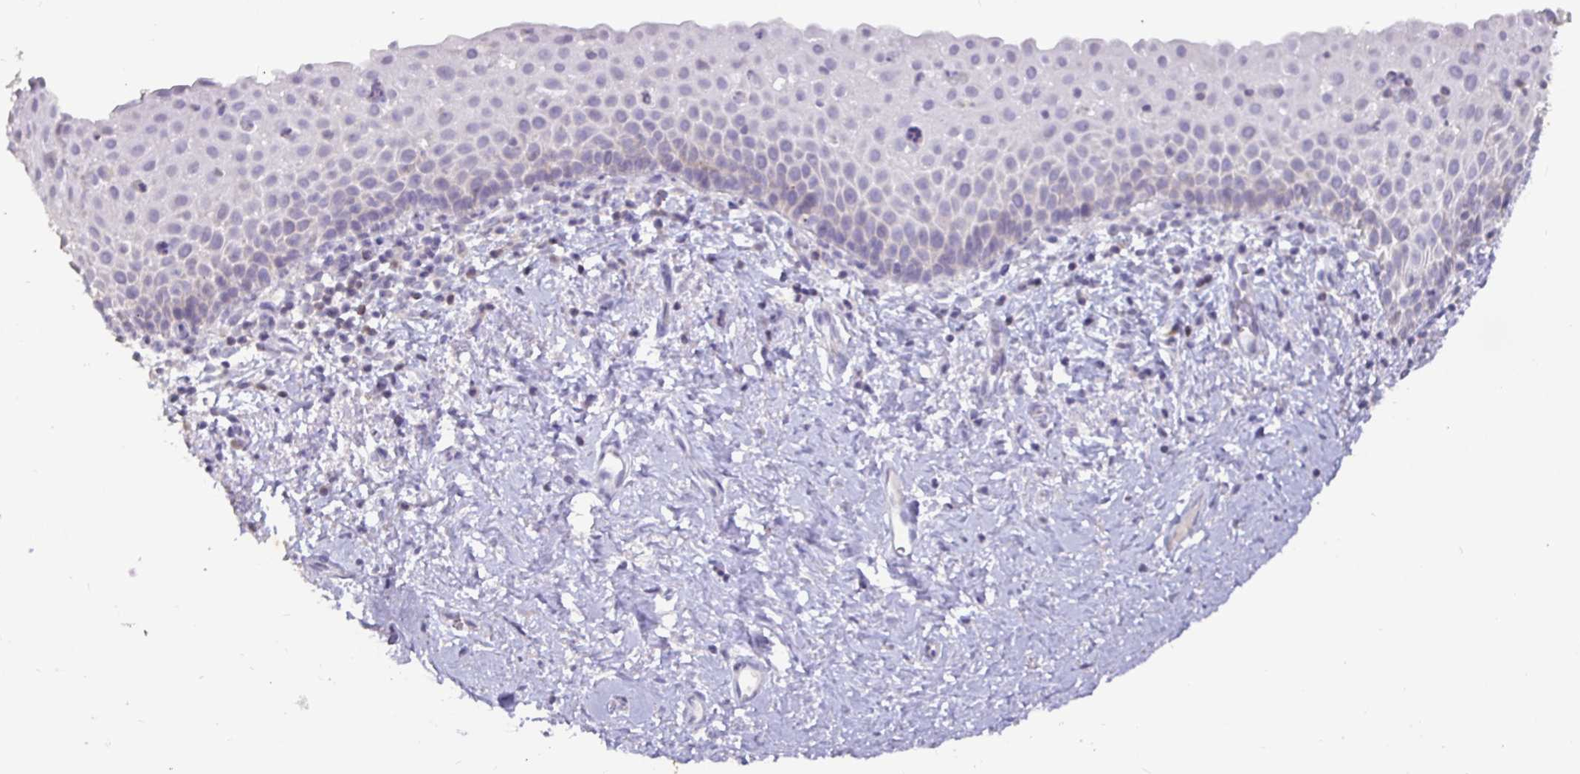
{"staining": {"intensity": "negative", "quantity": "none", "location": "none"}, "tissue": "vagina", "cell_type": "Squamous epithelial cells", "image_type": "normal", "snomed": [{"axis": "morphology", "description": "Normal tissue, NOS"}, {"axis": "topography", "description": "Vagina"}], "caption": "A high-resolution image shows IHC staining of unremarkable vagina, which reveals no significant staining in squamous epithelial cells. (DAB (3,3'-diaminobenzidine) IHC with hematoxylin counter stain).", "gene": "SHISA4", "patient": {"sex": "female", "age": 61}}